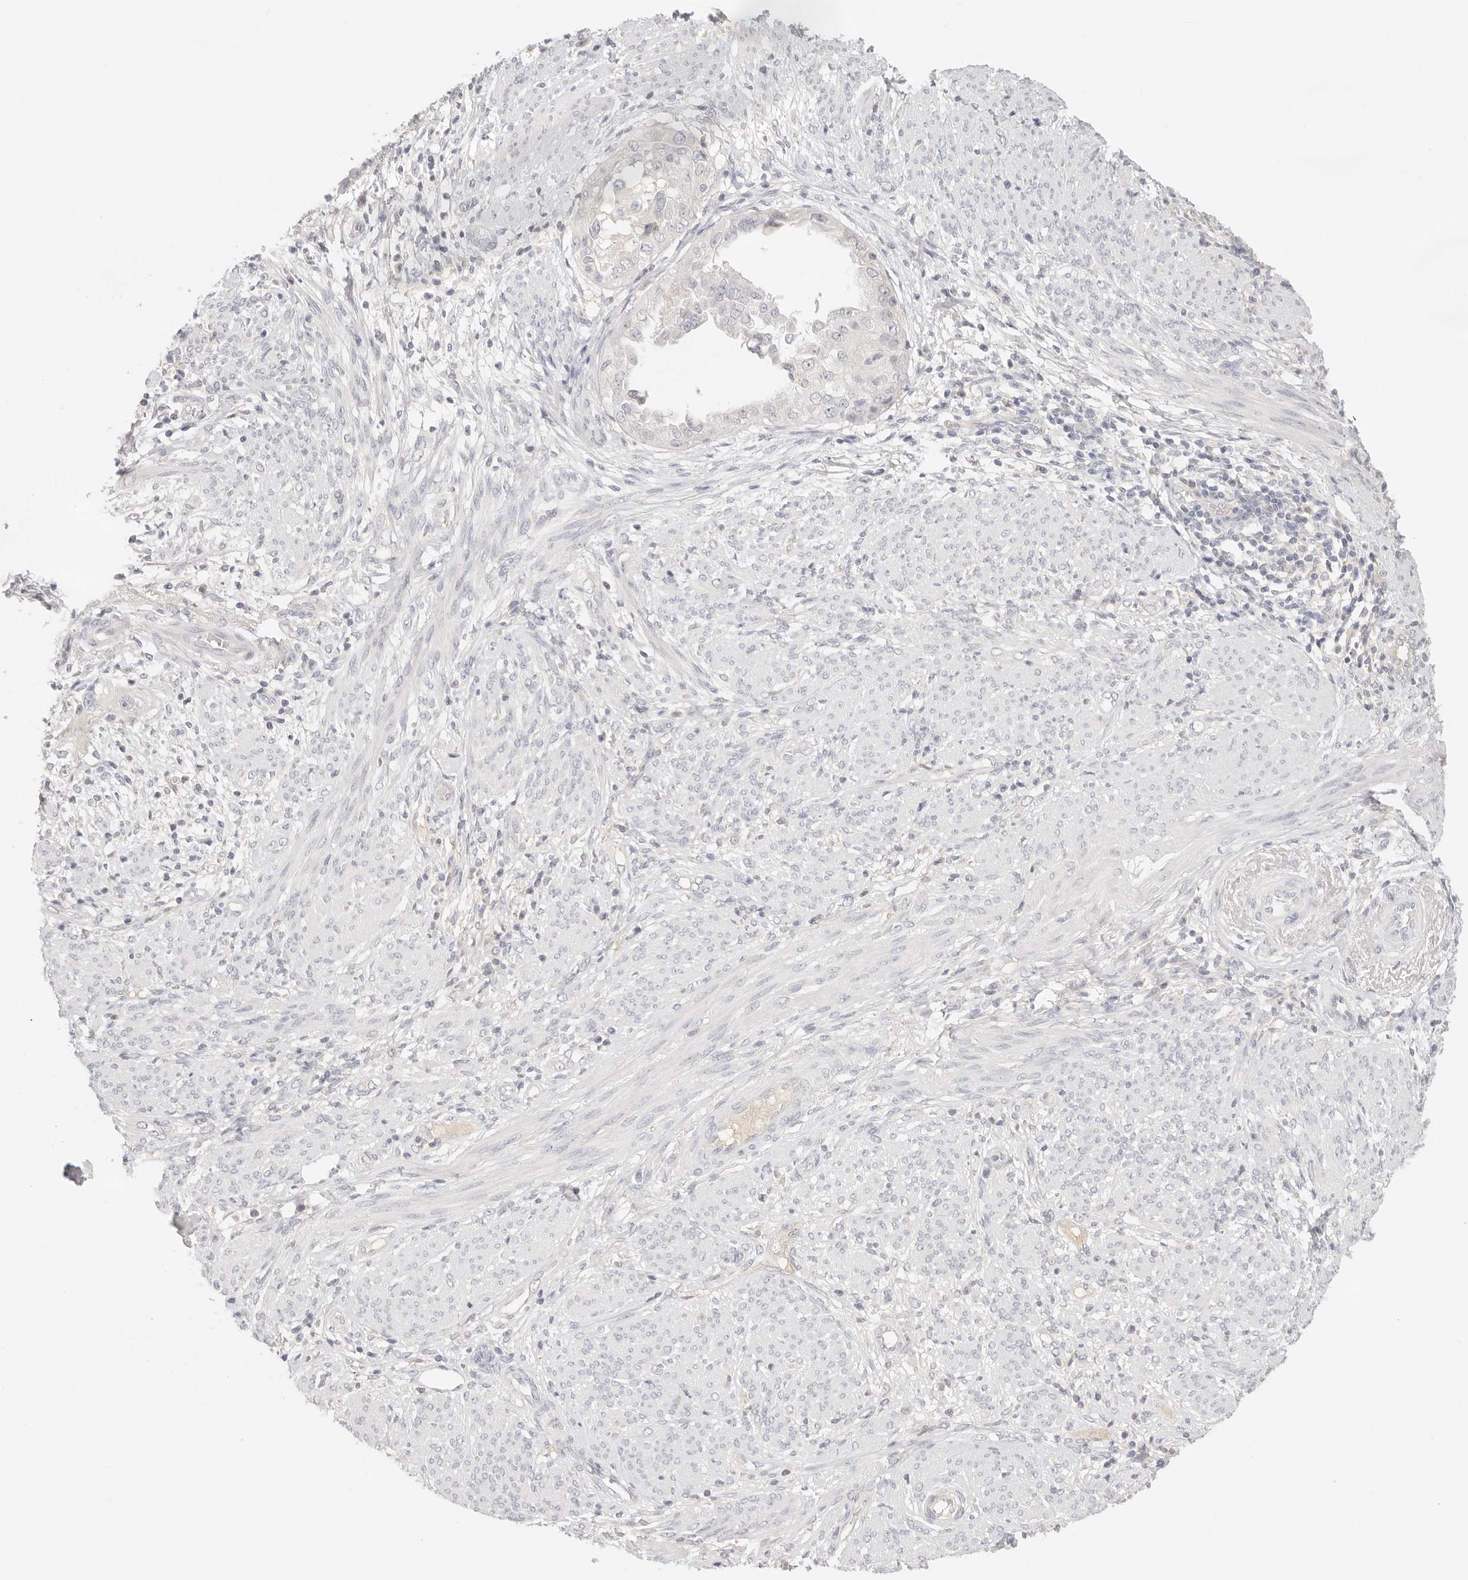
{"staining": {"intensity": "negative", "quantity": "none", "location": "none"}, "tissue": "endometrial cancer", "cell_type": "Tumor cells", "image_type": "cancer", "snomed": [{"axis": "morphology", "description": "Adenocarcinoma, NOS"}, {"axis": "topography", "description": "Endometrium"}], "caption": "Endometrial cancer (adenocarcinoma) stained for a protein using IHC demonstrates no positivity tumor cells.", "gene": "SPHK1", "patient": {"sex": "female", "age": 85}}